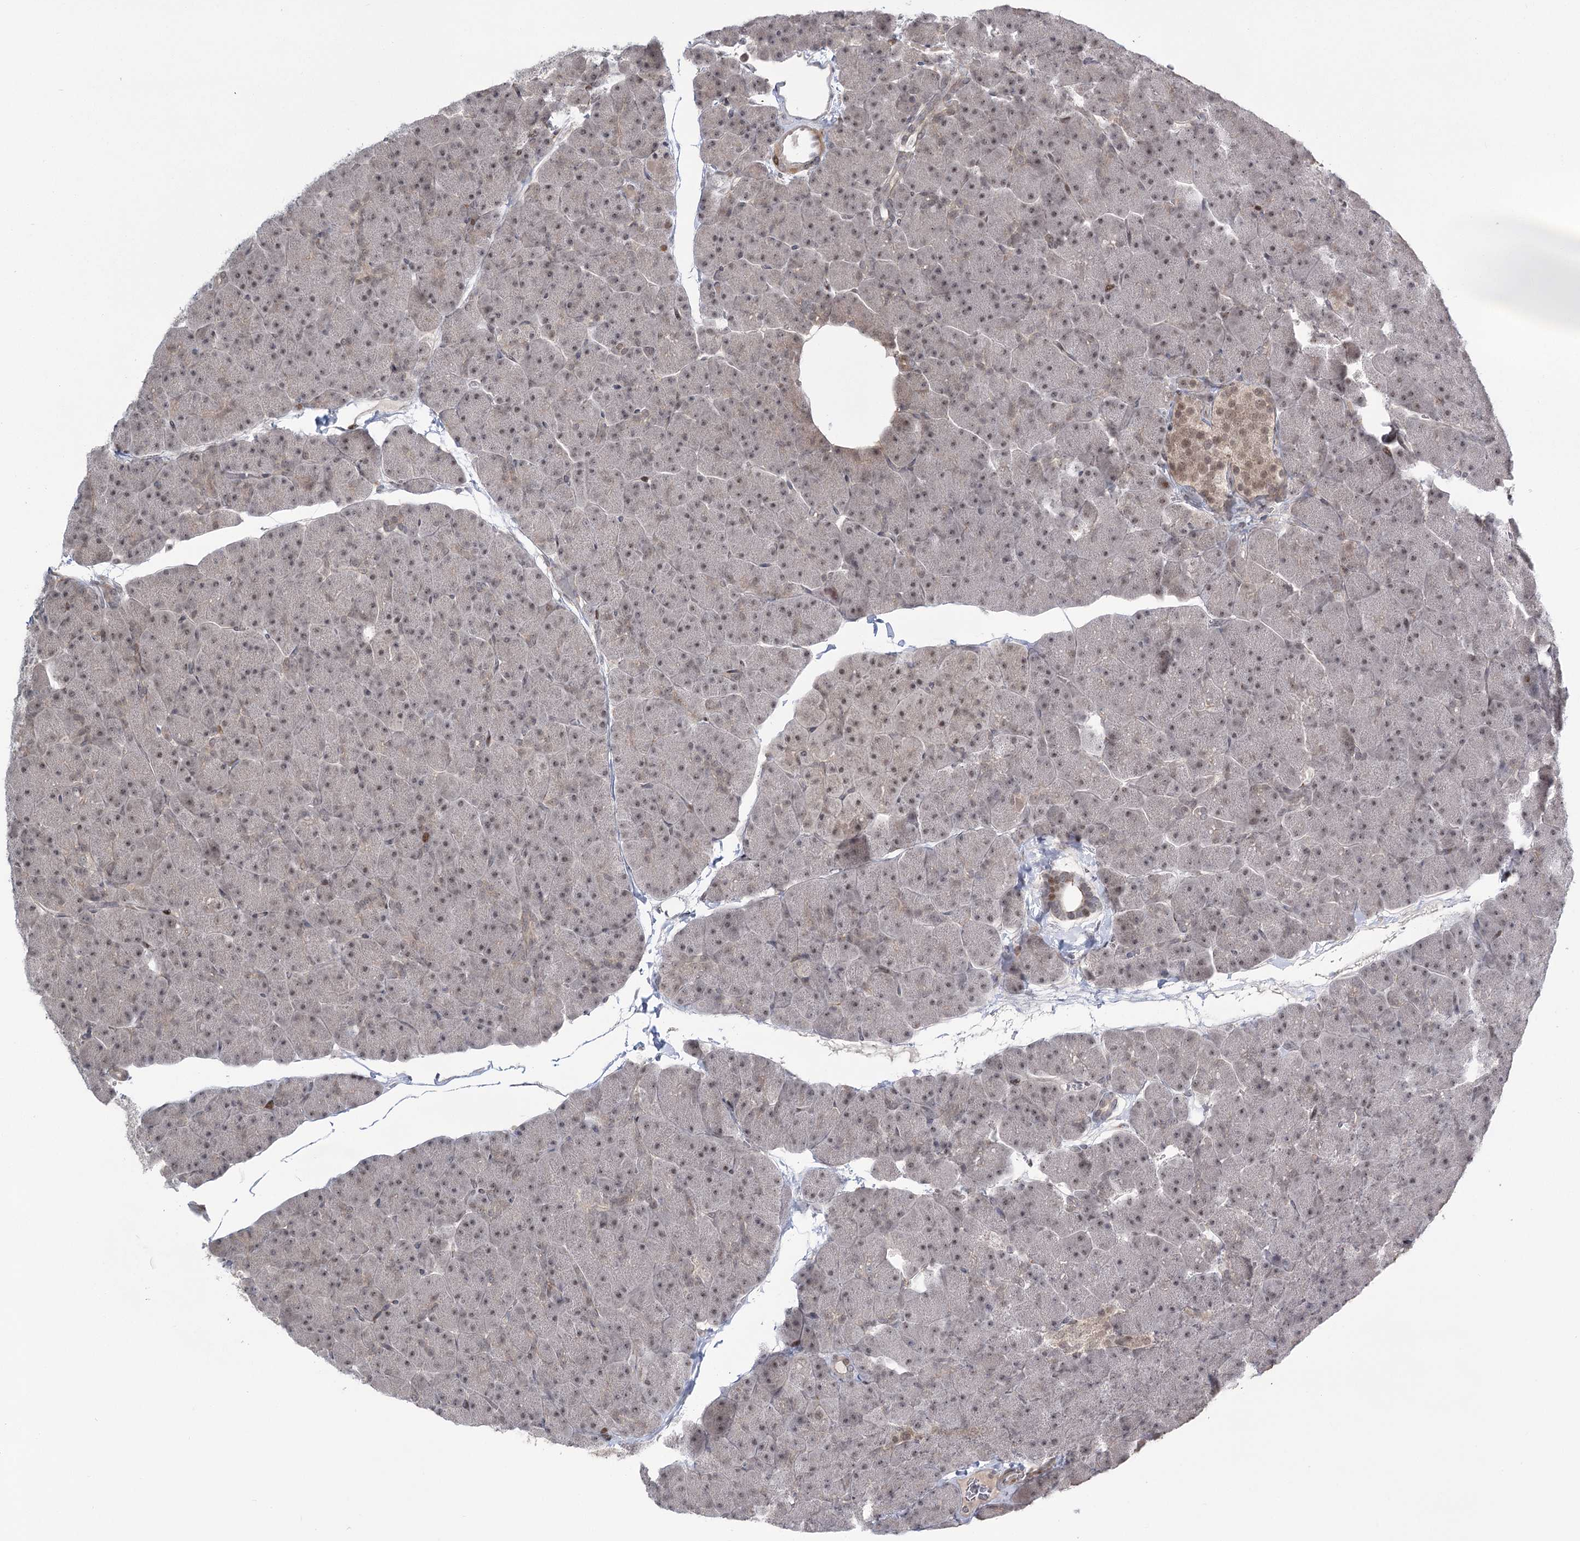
{"staining": {"intensity": "weak", "quantity": "25%-75%", "location": "nuclear"}, "tissue": "pancreas", "cell_type": "Exocrine glandular cells", "image_type": "normal", "snomed": [{"axis": "morphology", "description": "Normal tissue, NOS"}, {"axis": "topography", "description": "Pancreas"}], "caption": "The image demonstrates staining of normal pancreas, revealing weak nuclear protein expression (brown color) within exocrine glandular cells. Using DAB (3,3'-diaminobenzidine) (brown) and hematoxylin (blue) stains, captured at high magnification using brightfield microscopy.", "gene": "HELQ", "patient": {"sex": "male", "age": 36}}